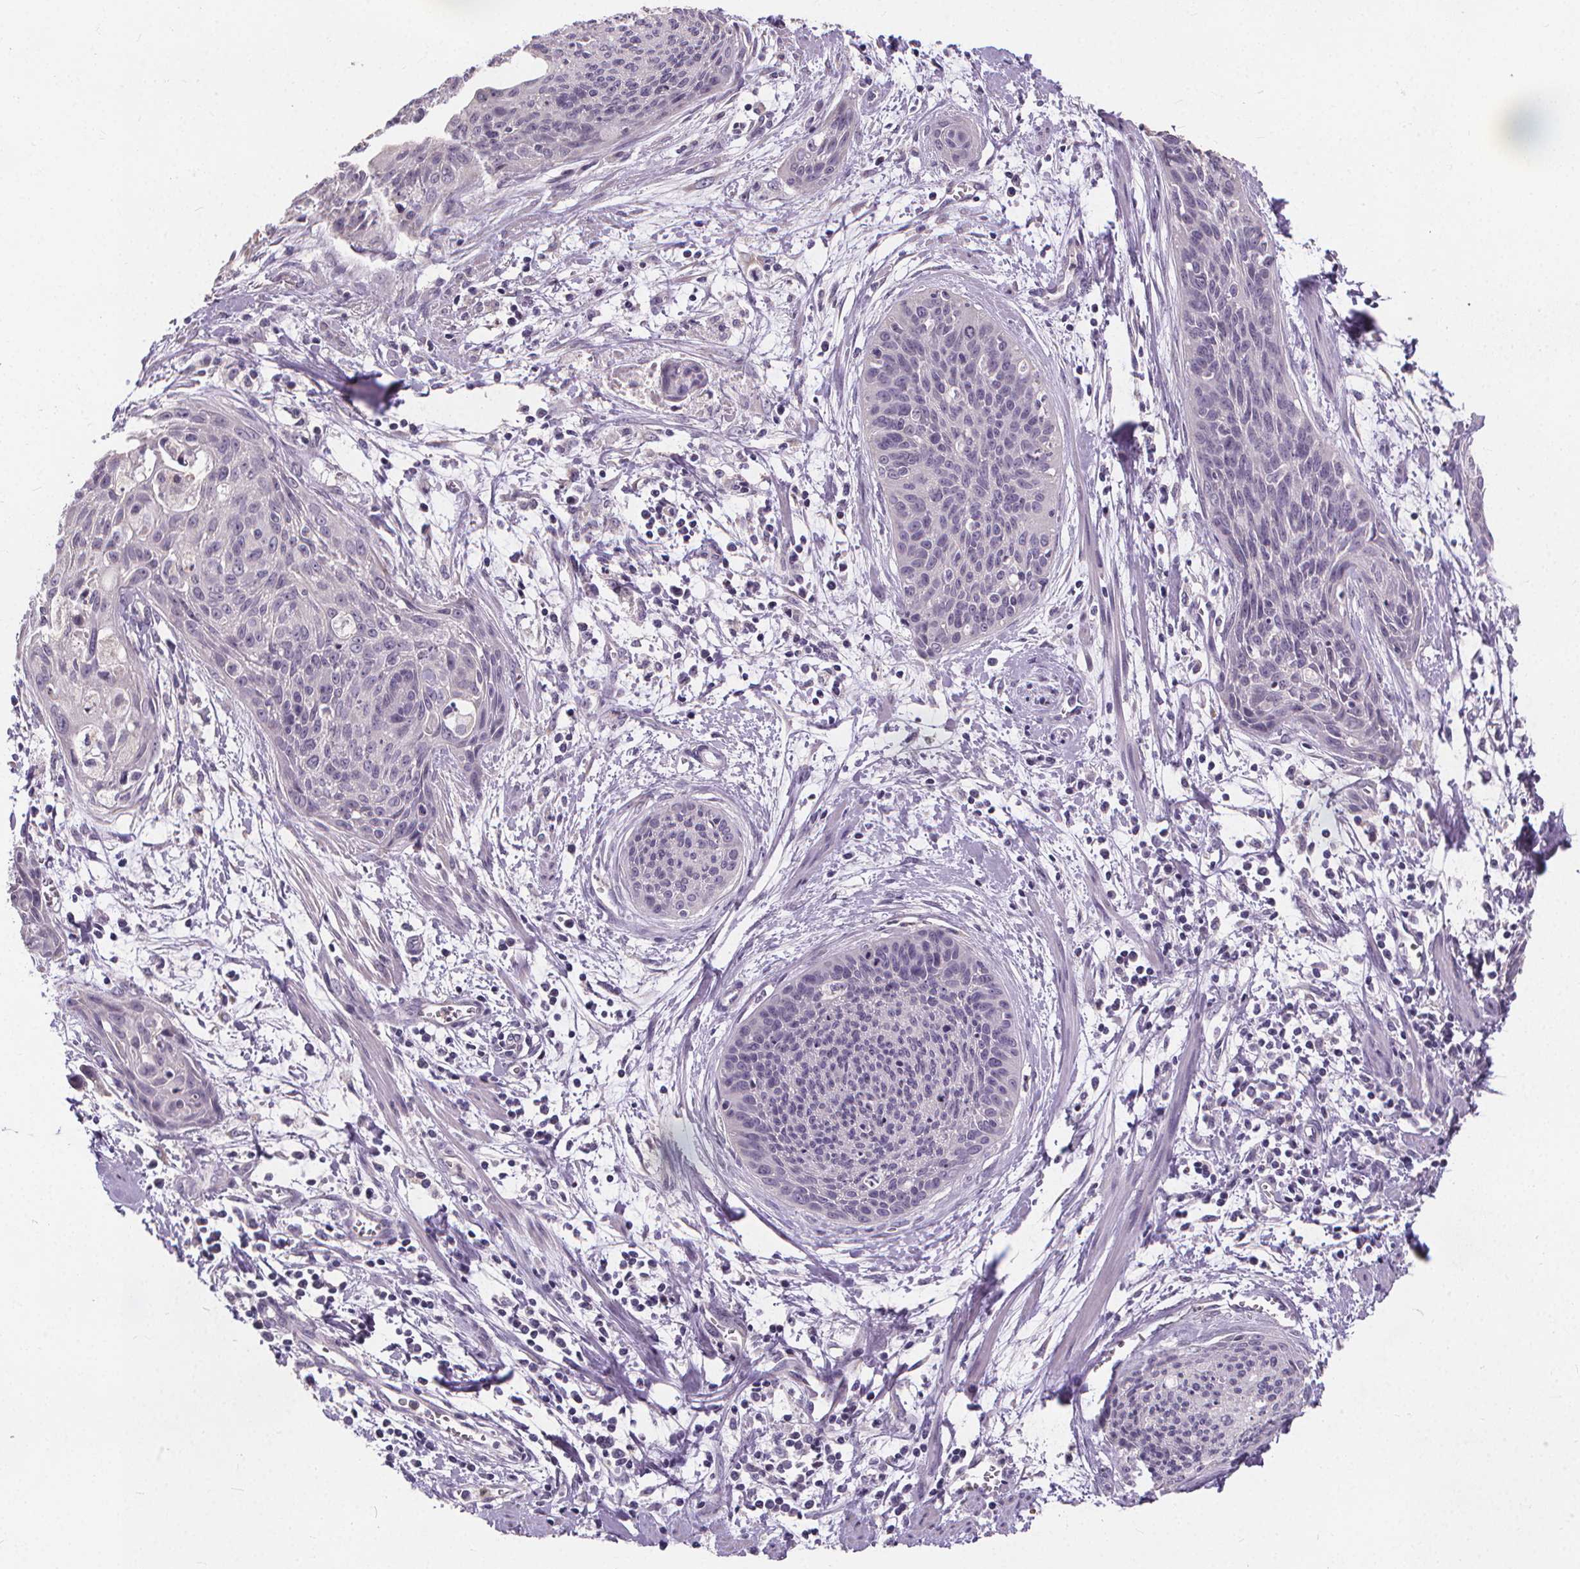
{"staining": {"intensity": "negative", "quantity": "none", "location": "none"}, "tissue": "cervical cancer", "cell_type": "Tumor cells", "image_type": "cancer", "snomed": [{"axis": "morphology", "description": "Squamous cell carcinoma, NOS"}, {"axis": "topography", "description": "Cervix"}], "caption": "Micrograph shows no protein positivity in tumor cells of cervical cancer (squamous cell carcinoma) tissue. (Stains: DAB immunohistochemistry with hematoxylin counter stain, Microscopy: brightfield microscopy at high magnification).", "gene": "ATP6V1D", "patient": {"sex": "female", "age": 55}}